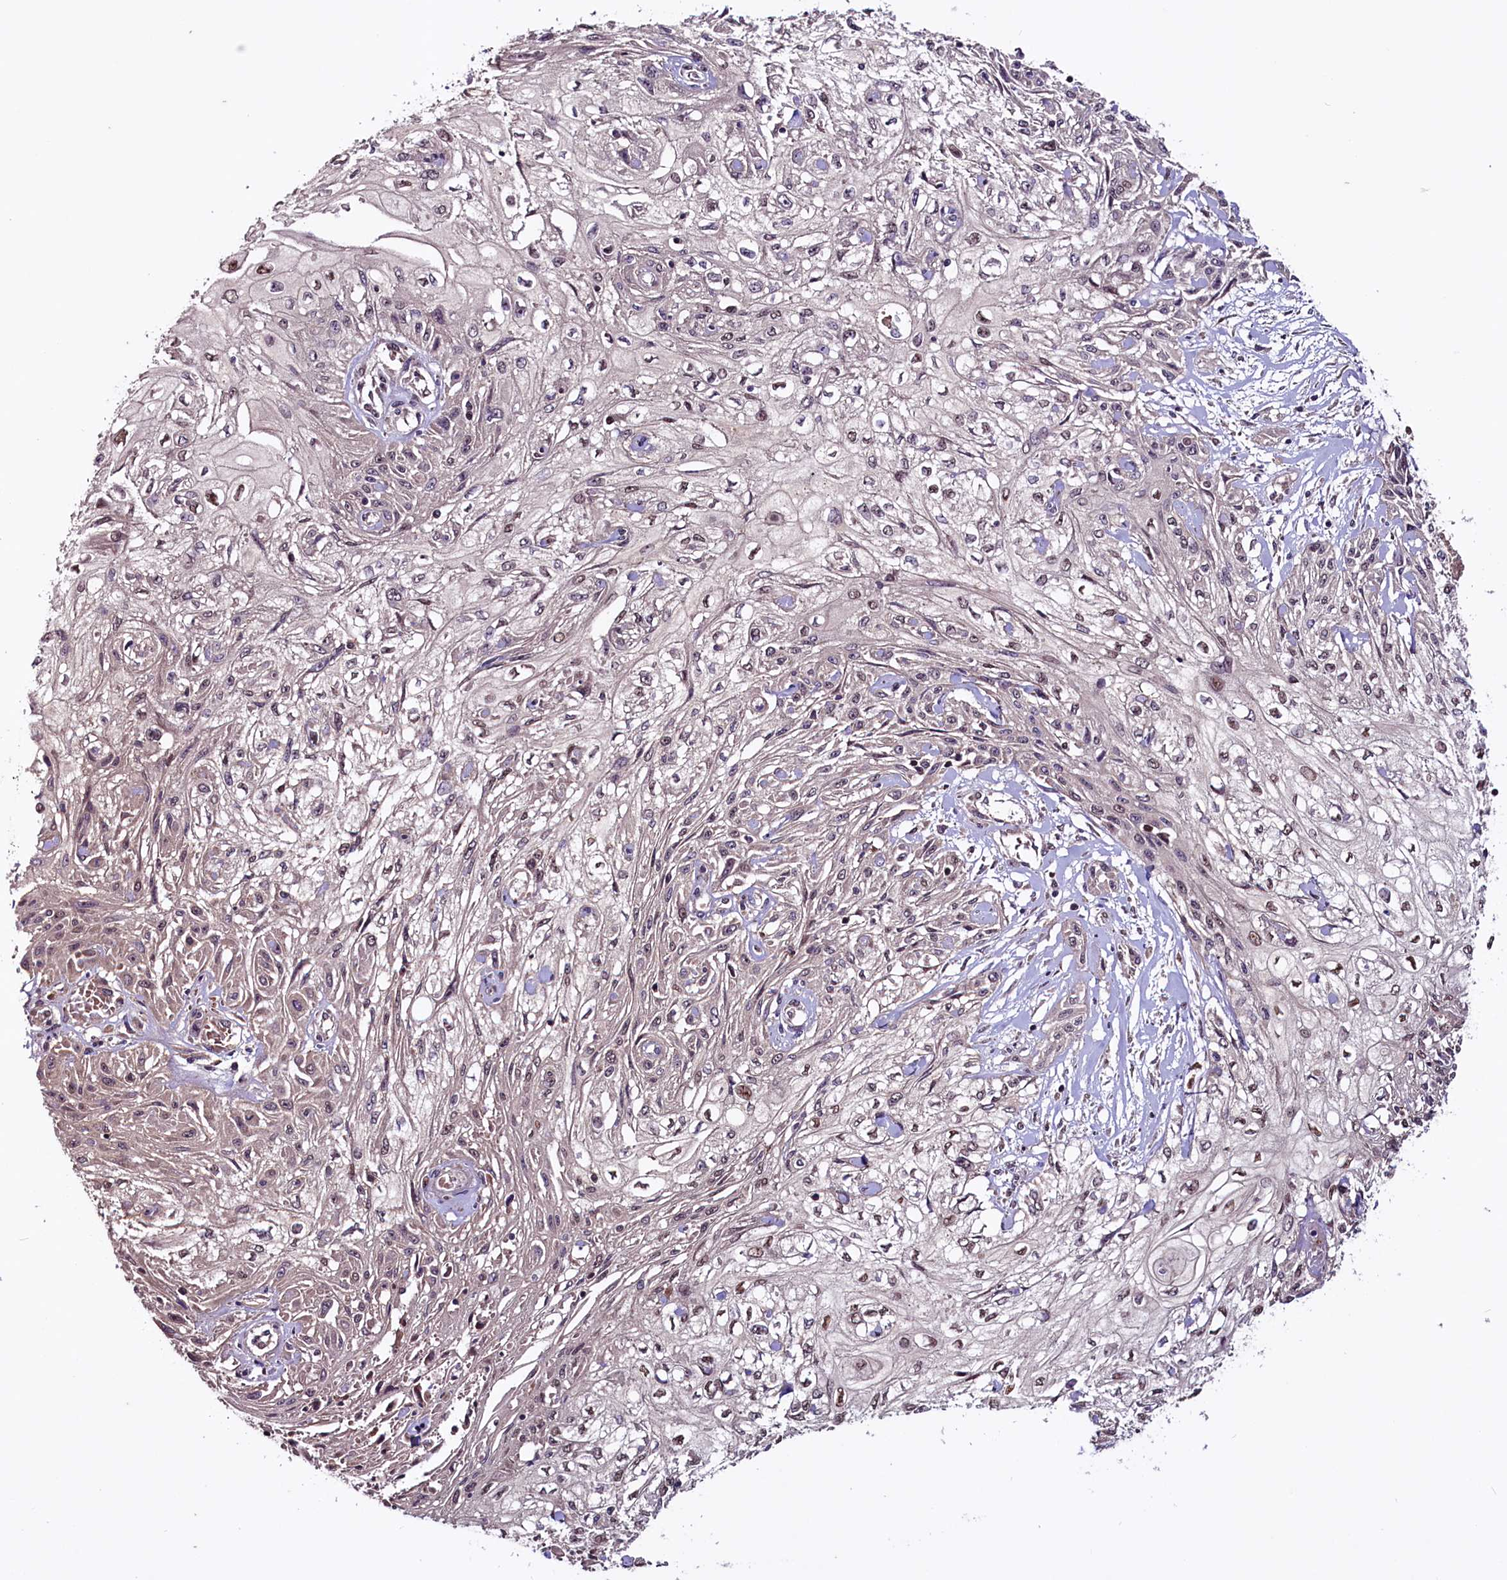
{"staining": {"intensity": "weak", "quantity": "<25%", "location": "nuclear"}, "tissue": "skin cancer", "cell_type": "Tumor cells", "image_type": "cancer", "snomed": [{"axis": "morphology", "description": "Squamous cell carcinoma, NOS"}, {"axis": "morphology", "description": "Squamous cell carcinoma, metastatic, NOS"}, {"axis": "topography", "description": "Skin"}, {"axis": "topography", "description": "Lymph node"}], "caption": "An IHC image of squamous cell carcinoma (skin) is shown. There is no staining in tumor cells of squamous cell carcinoma (skin).", "gene": "RNMT", "patient": {"sex": "male", "age": 75}}